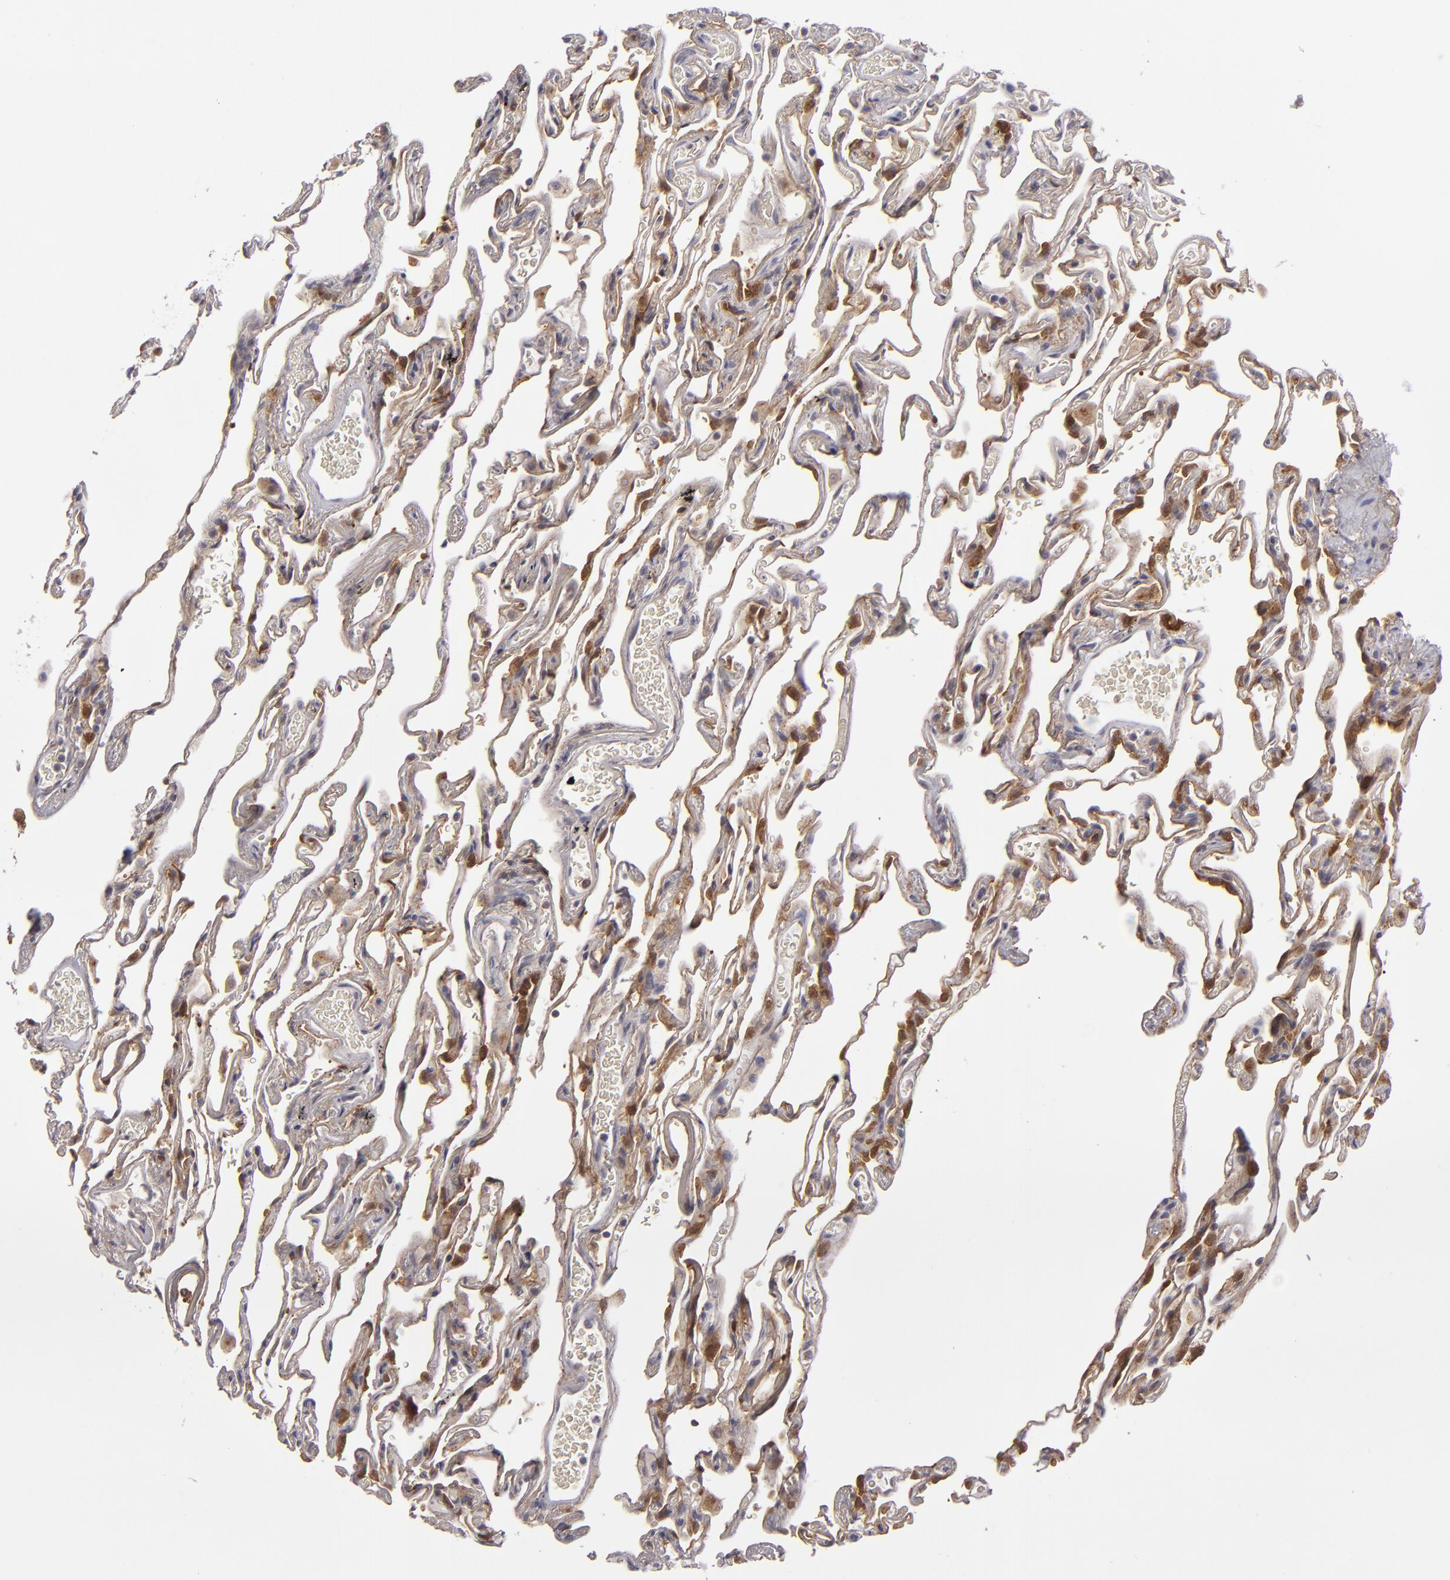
{"staining": {"intensity": "negative", "quantity": "none", "location": "none"}, "tissue": "lung", "cell_type": "Alveolar cells", "image_type": "normal", "snomed": [{"axis": "morphology", "description": "Normal tissue, NOS"}, {"axis": "morphology", "description": "Inflammation, NOS"}, {"axis": "topography", "description": "Lung"}], "caption": "The image displays no staining of alveolar cells in benign lung.", "gene": "SH2D4A", "patient": {"sex": "male", "age": 69}}